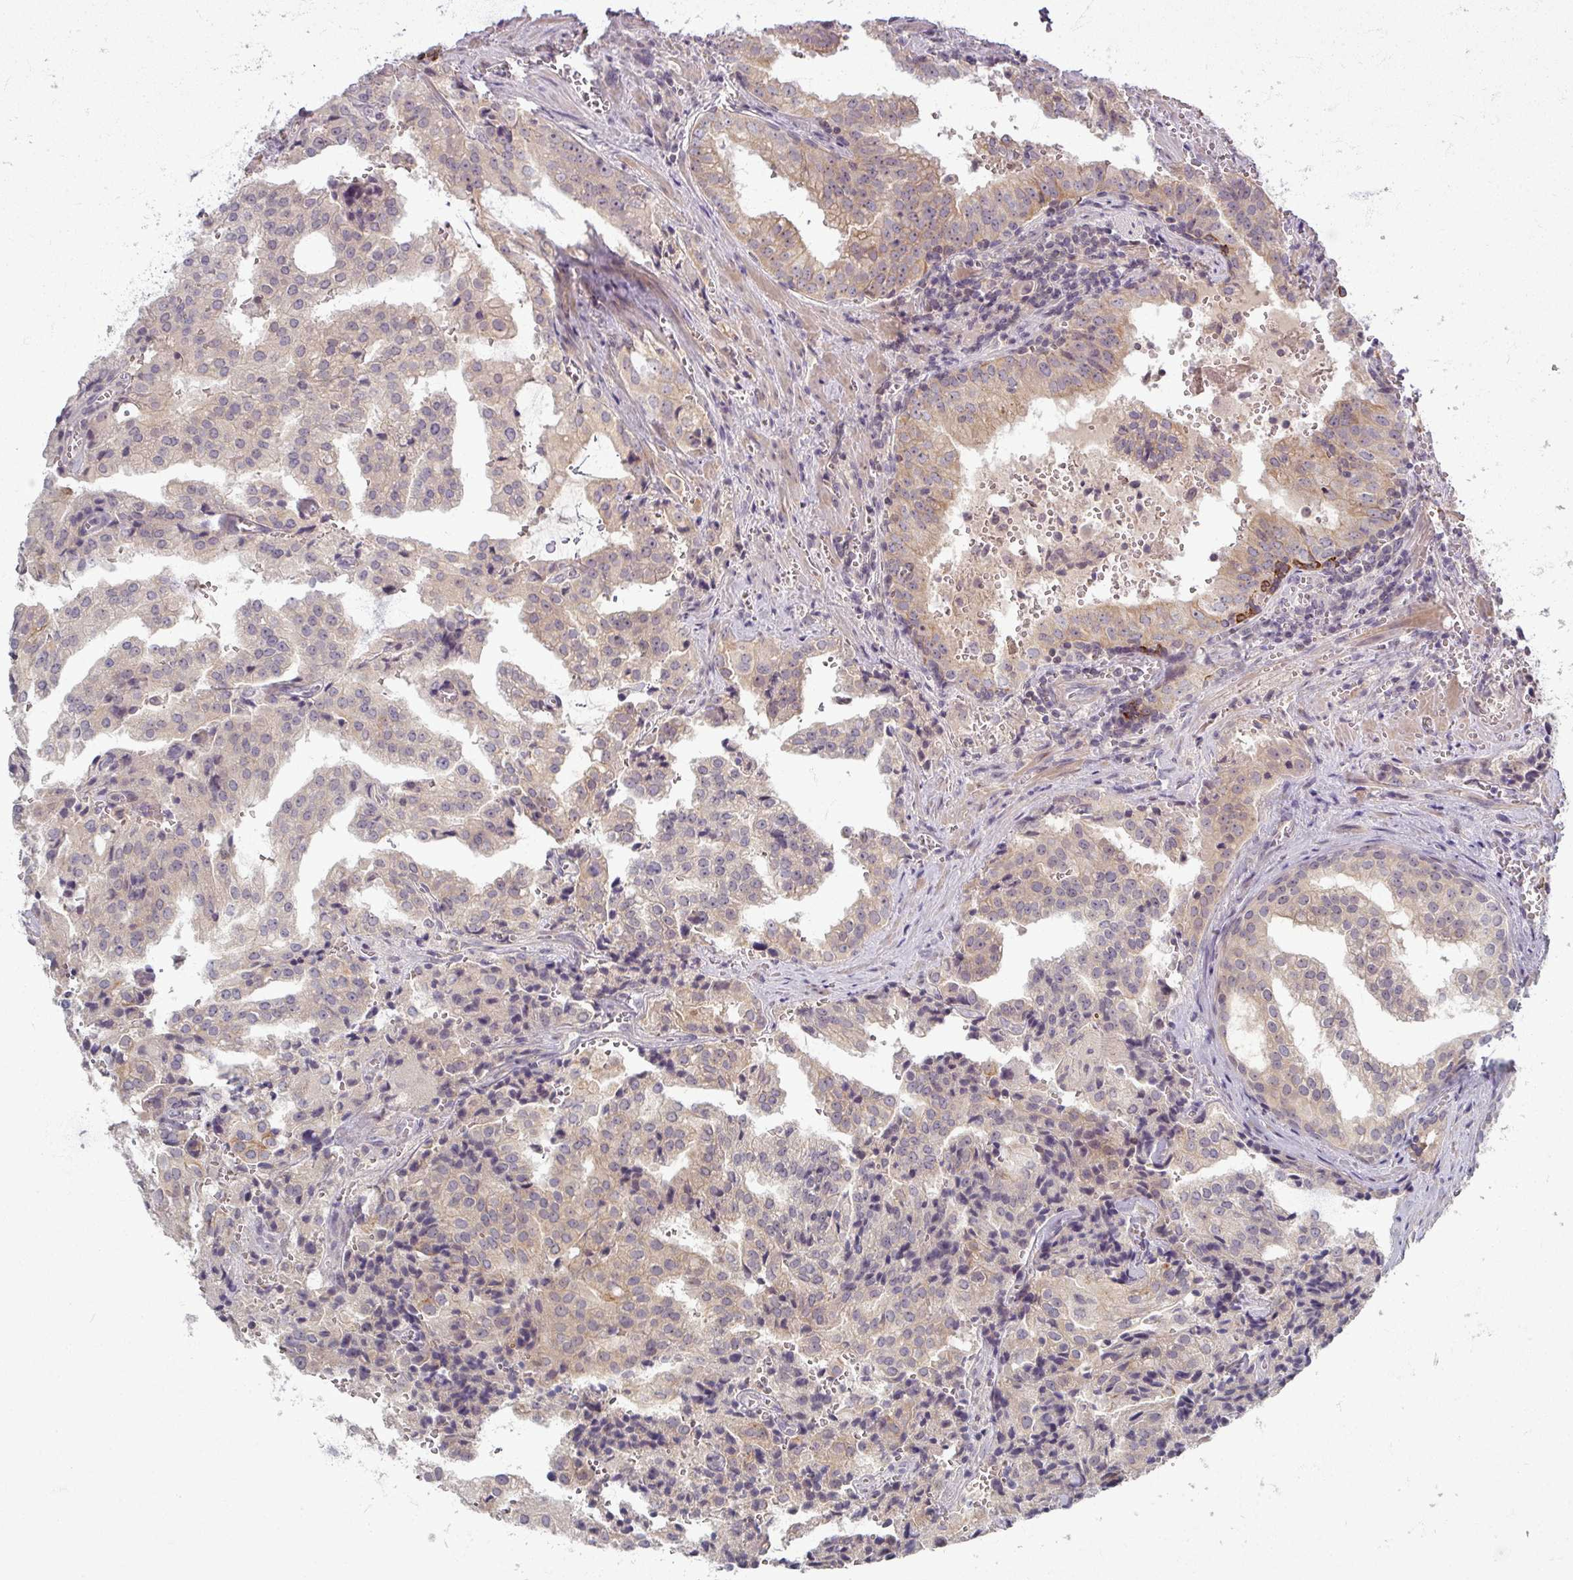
{"staining": {"intensity": "weak", "quantity": "<25%", "location": "cytoplasmic/membranous"}, "tissue": "prostate cancer", "cell_type": "Tumor cells", "image_type": "cancer", "snomed": [{"axis": "morphology", "description": "Adenocarcinoma, High grade"}, {"axis": "topography", "description": "Prostate"}], "caption": "A micrograph of human prostate high-grade adenocarcinoma is negative for staining in tumor cells.", "gene": "TTLL7", "patient": {"sex": "male", "age": 68}}